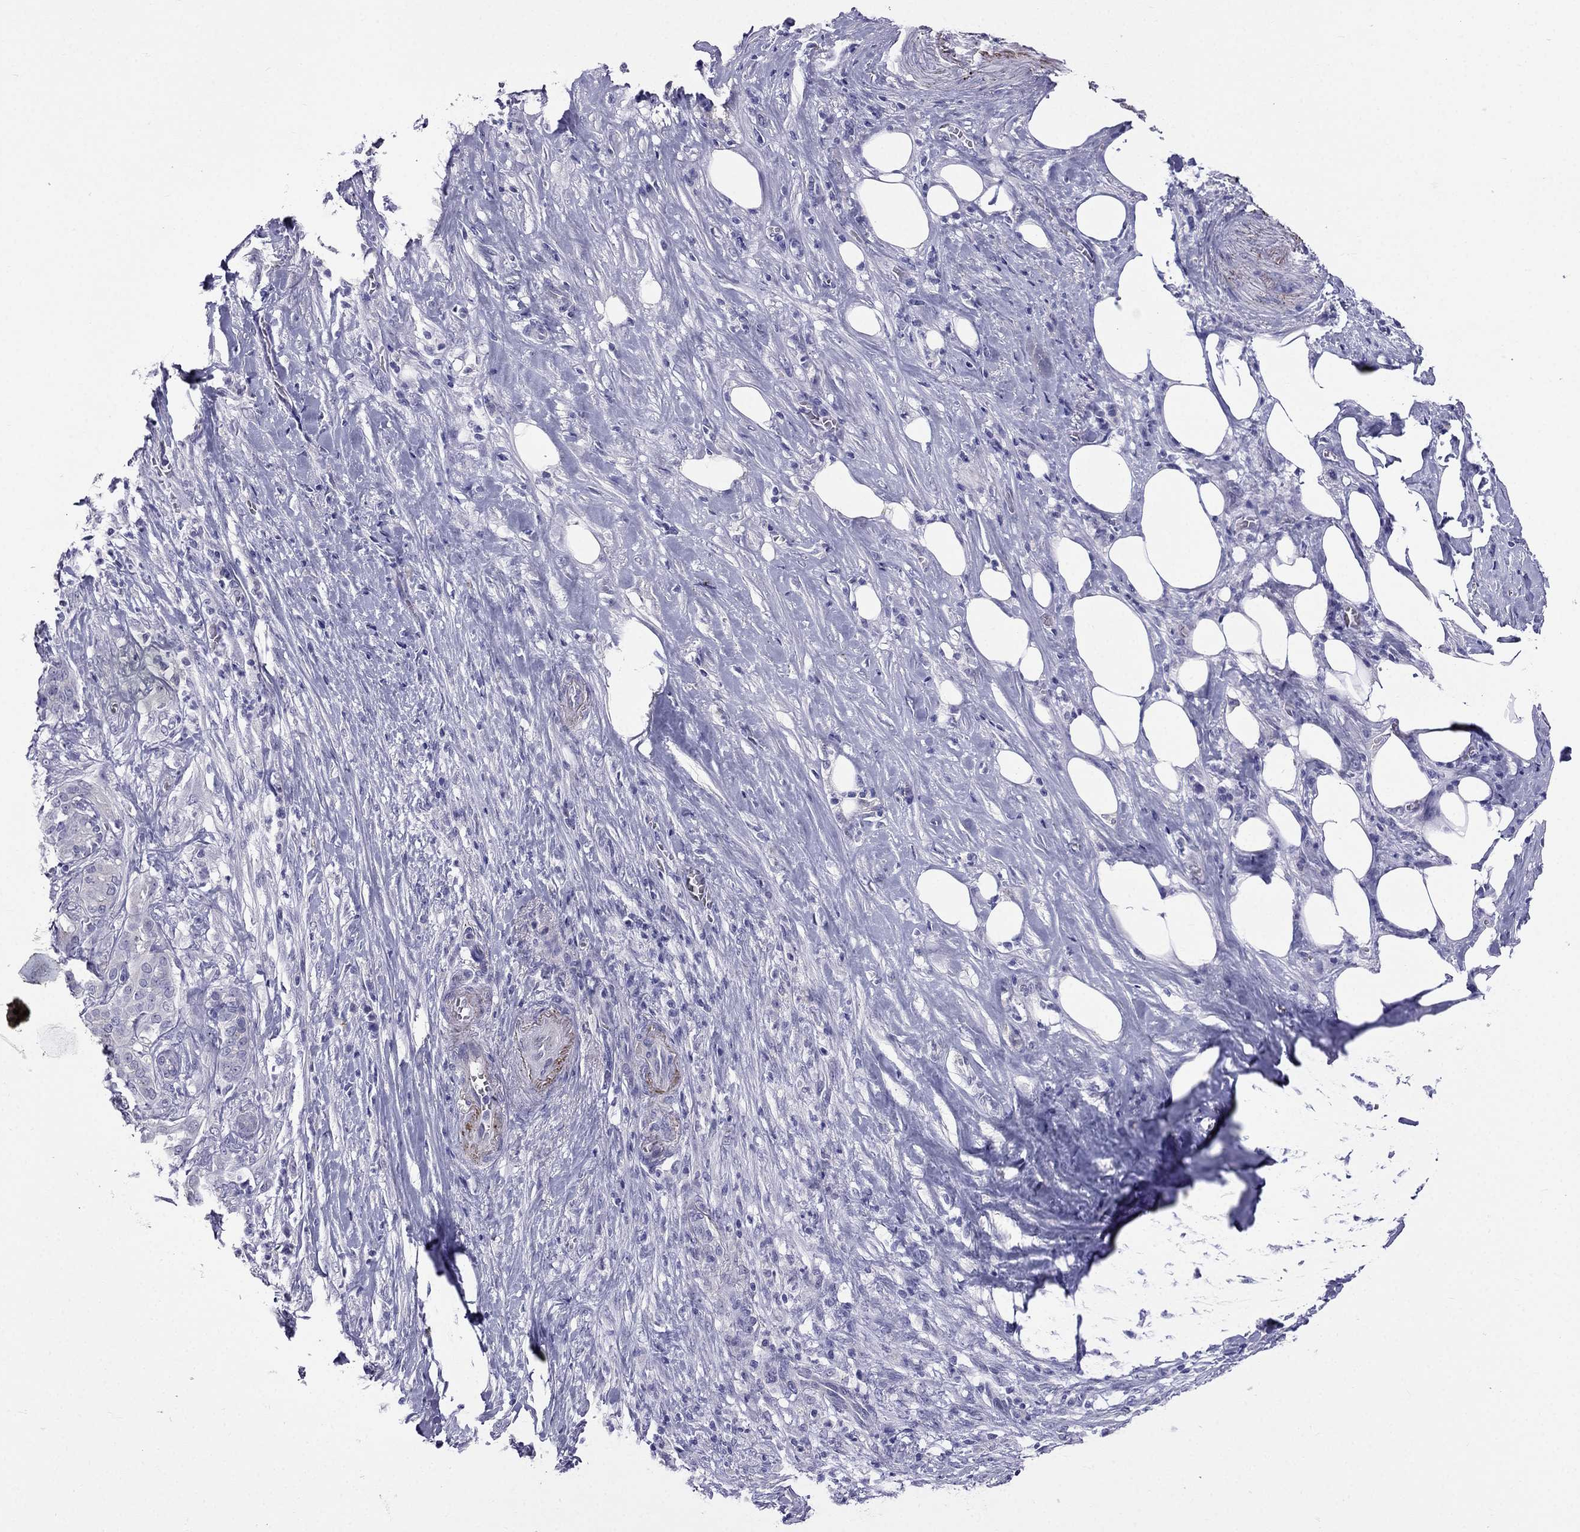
{"staining": {"intensity": "negative", "quantity": "none", "location": "none"}, "tissue": "pancreatic cancer", "cell_type": "Tumor cells", "image_type": "cancer", "snomed": [{"axis": "morphology", "description": "Adenocarcinoma, NOS"}, {"axis": "topography", "description": "Pancreas"}], "caption": "High magnification brightfield microscopy of pancreatic cancer (adenocarcinoma) stained with DAB (brown) and counterstained with hematoxylin (blue): tumor cells show no significant staining.", "gene": "MGP", "patient": {"sex": "male", "age": 57}}